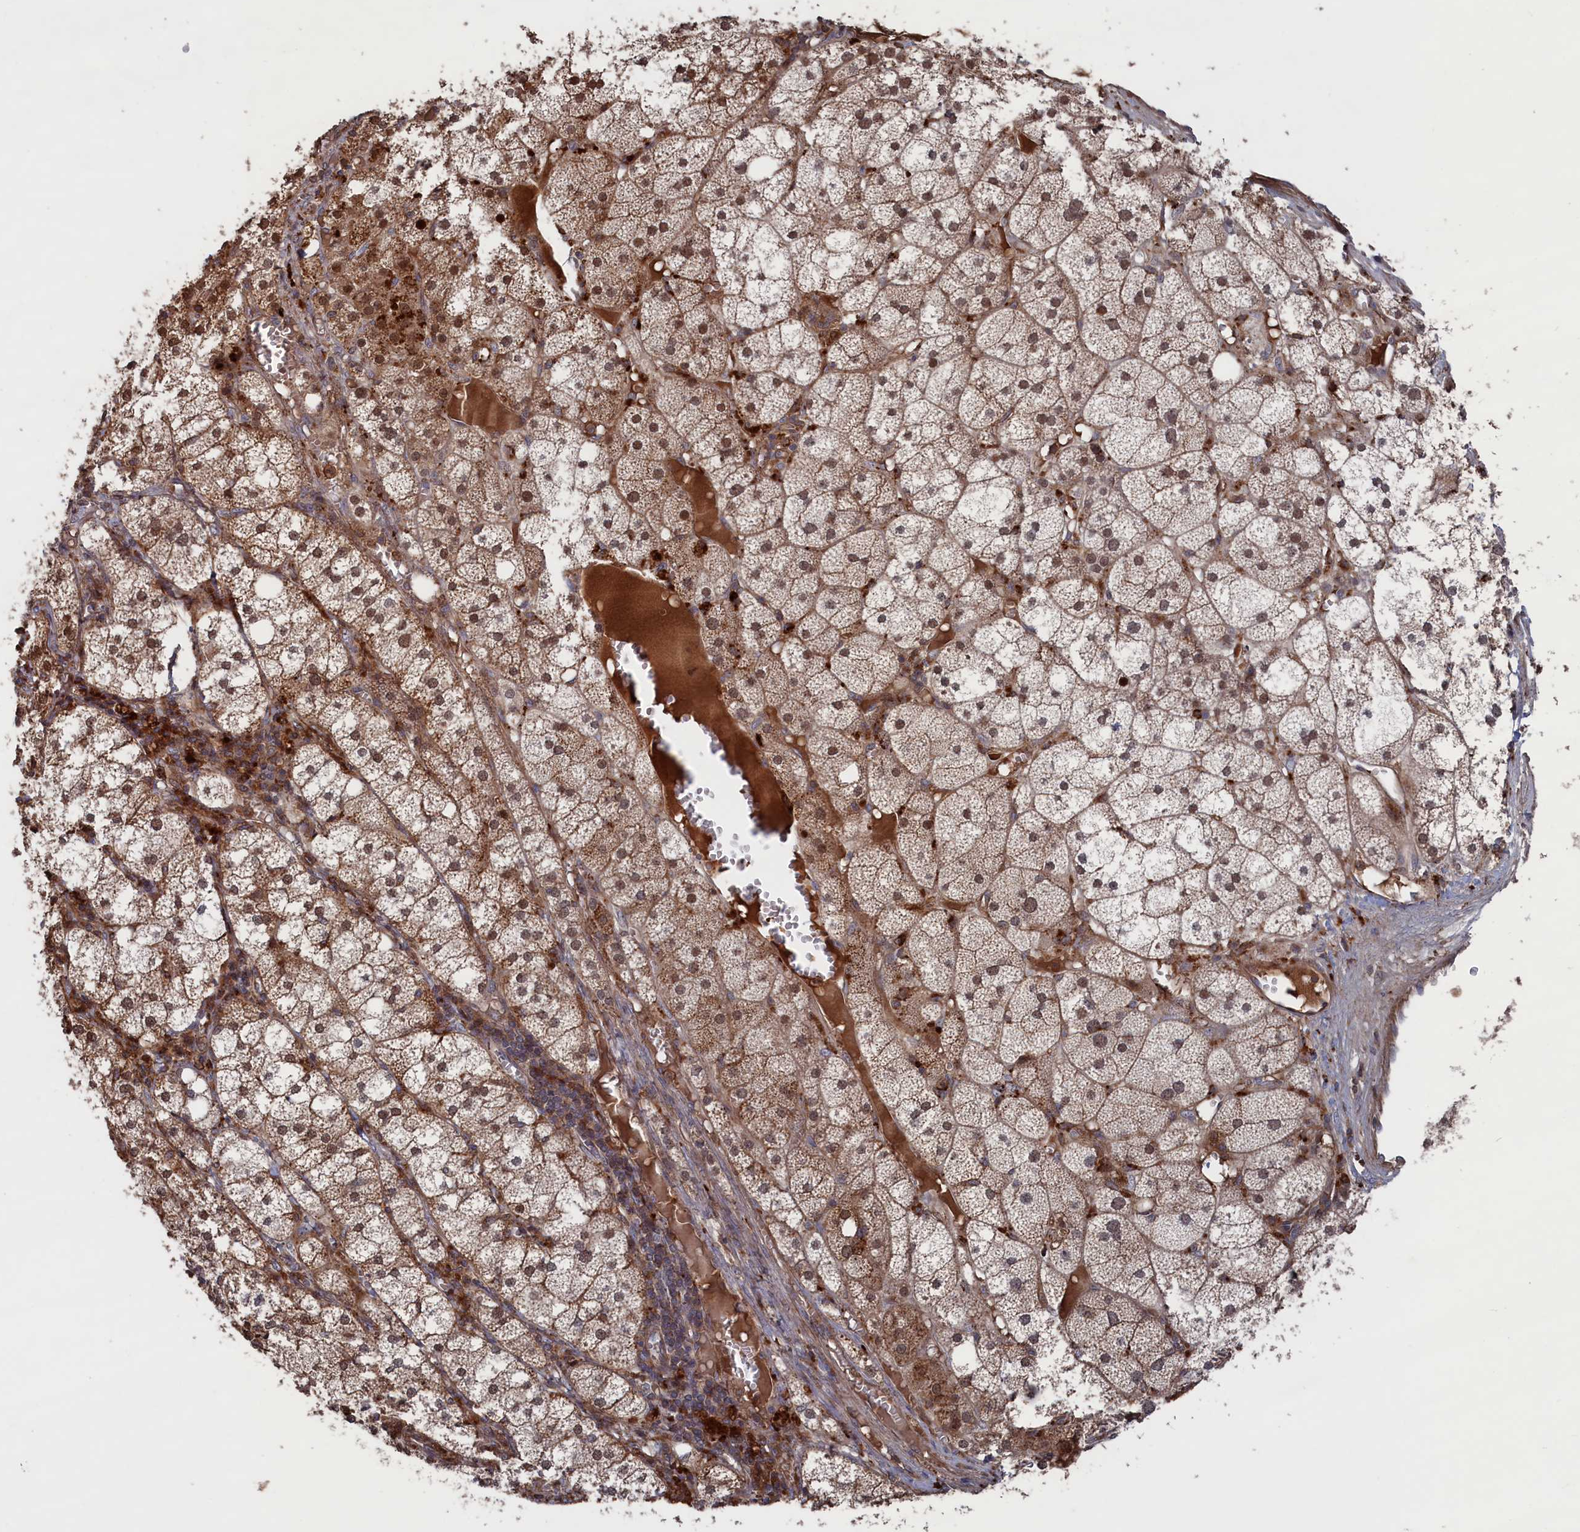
{"staining": {"intensity": "strong", "quantity": "25%-75%", "location": "cytoplasmic/membranous,nuclear"}, "tissue": "adrenal gland", "cell_type": "Glandular cells", "image_type": "normal", "snomed": [{"axis": "morphology", "description": "Normal tissue, NOS"}, {"axis": "topography", "description": "Adrenal gland"}], "caption": "Immunohistochemistry (DAB (3,3'-diaminobenzidine)) staining of benign adrenal gland exhibits strong cytoplasmic/membranous,nuclear protein expression in about 25%-75% of glandular cells.", "gene": "PLA2G15", "patient": {"sex": "female", "age": 61}}